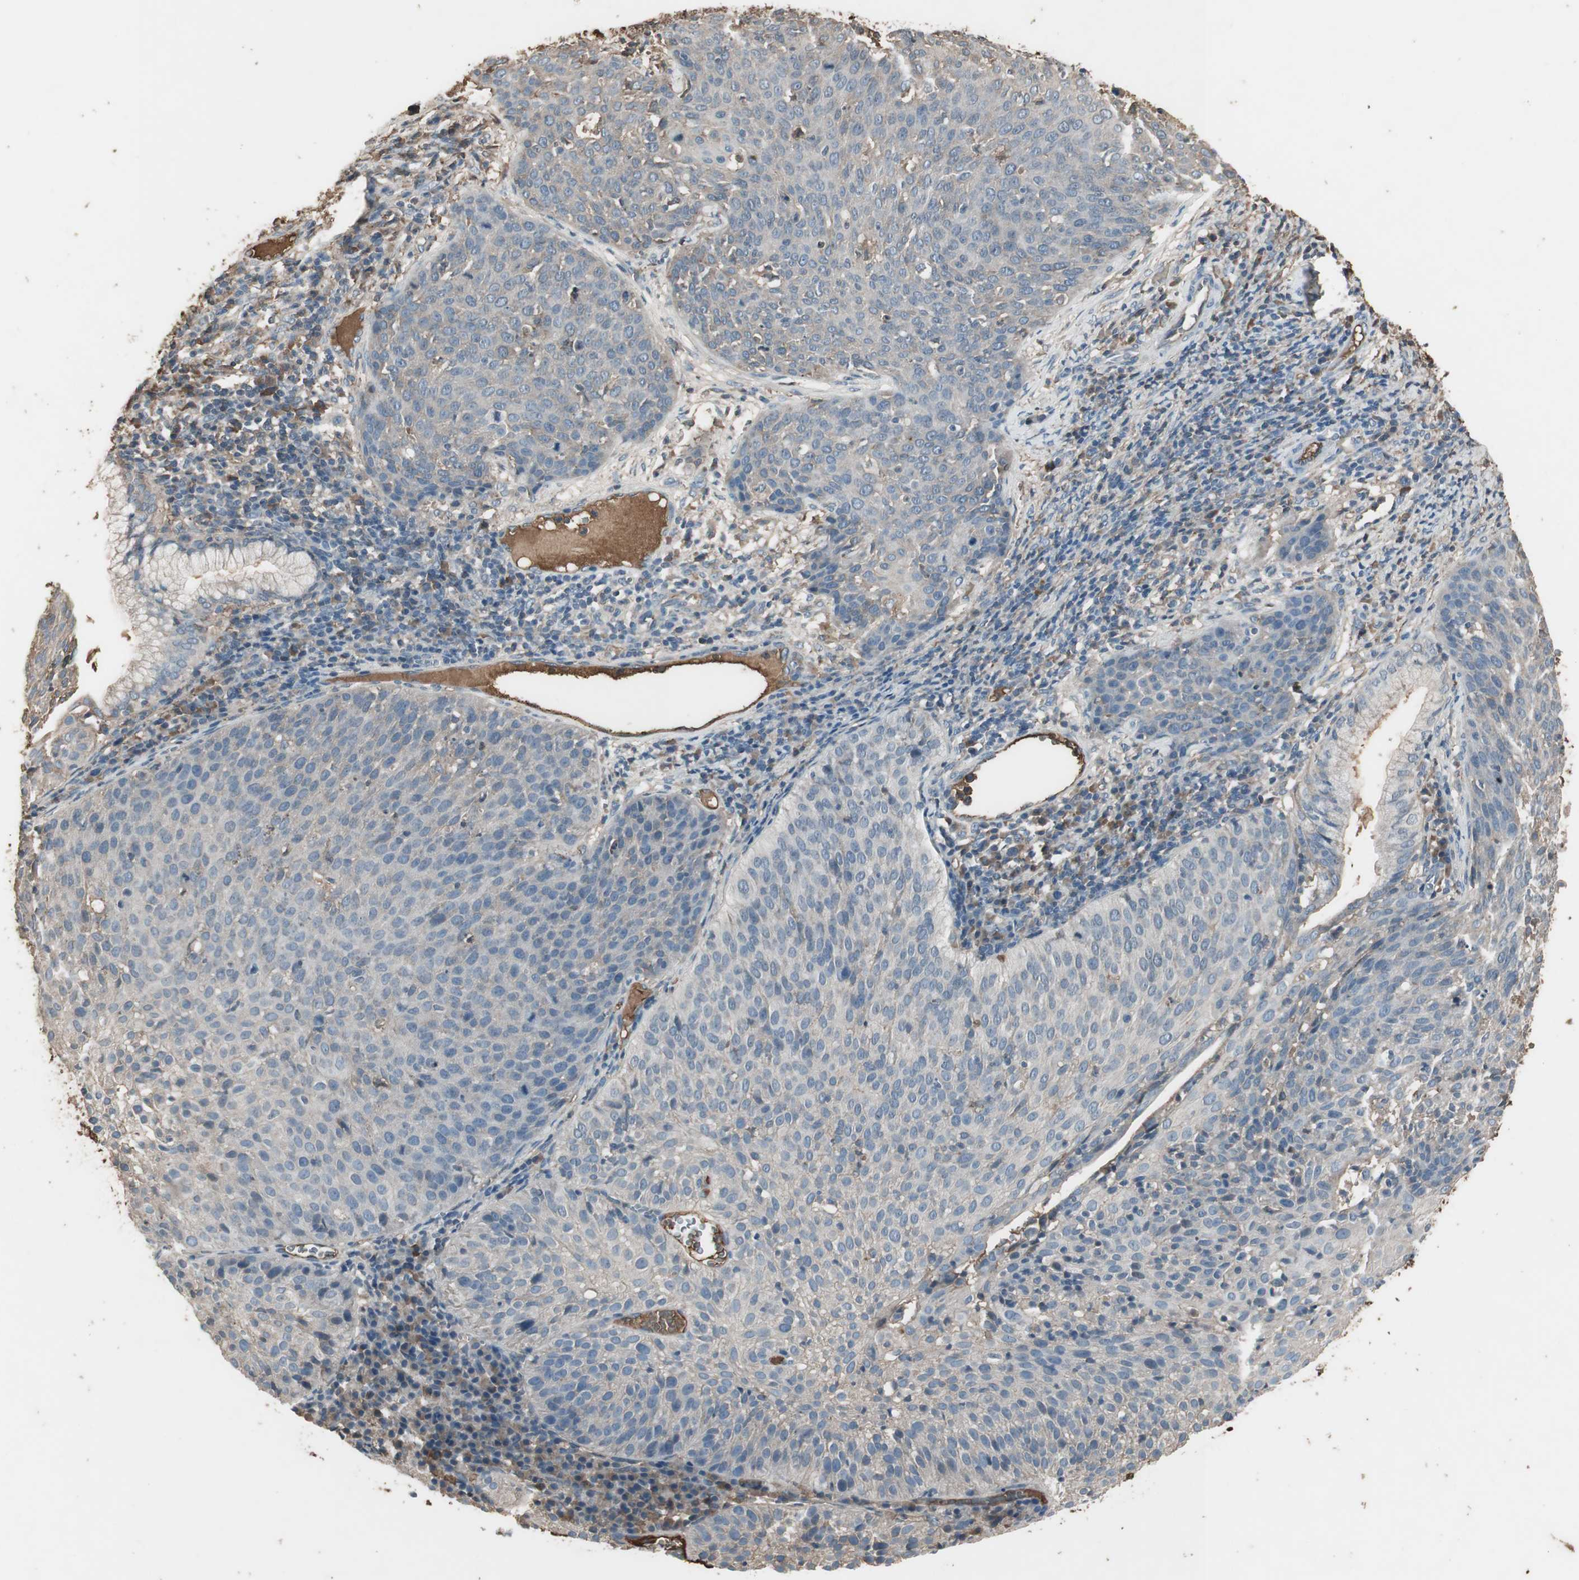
{"staining": {"intensity": "negative", "quantity": "none", "location": "none"}, "tissue": "cervical cancer", "cell_type": "Tumor cells", "image_type": "cancer", "snomed": [{"axis": "morphology", "description": "Squamous cell carcinoma, NOS"}, {"axis": "topography", "description": "Cervix"}], "caption": "Micrograph shows no protein expression in tumor cells of cervical squamous cell carcinoma tissue.", "gene": "MMP14", "patient": {"sex": "female", "age": 38}}